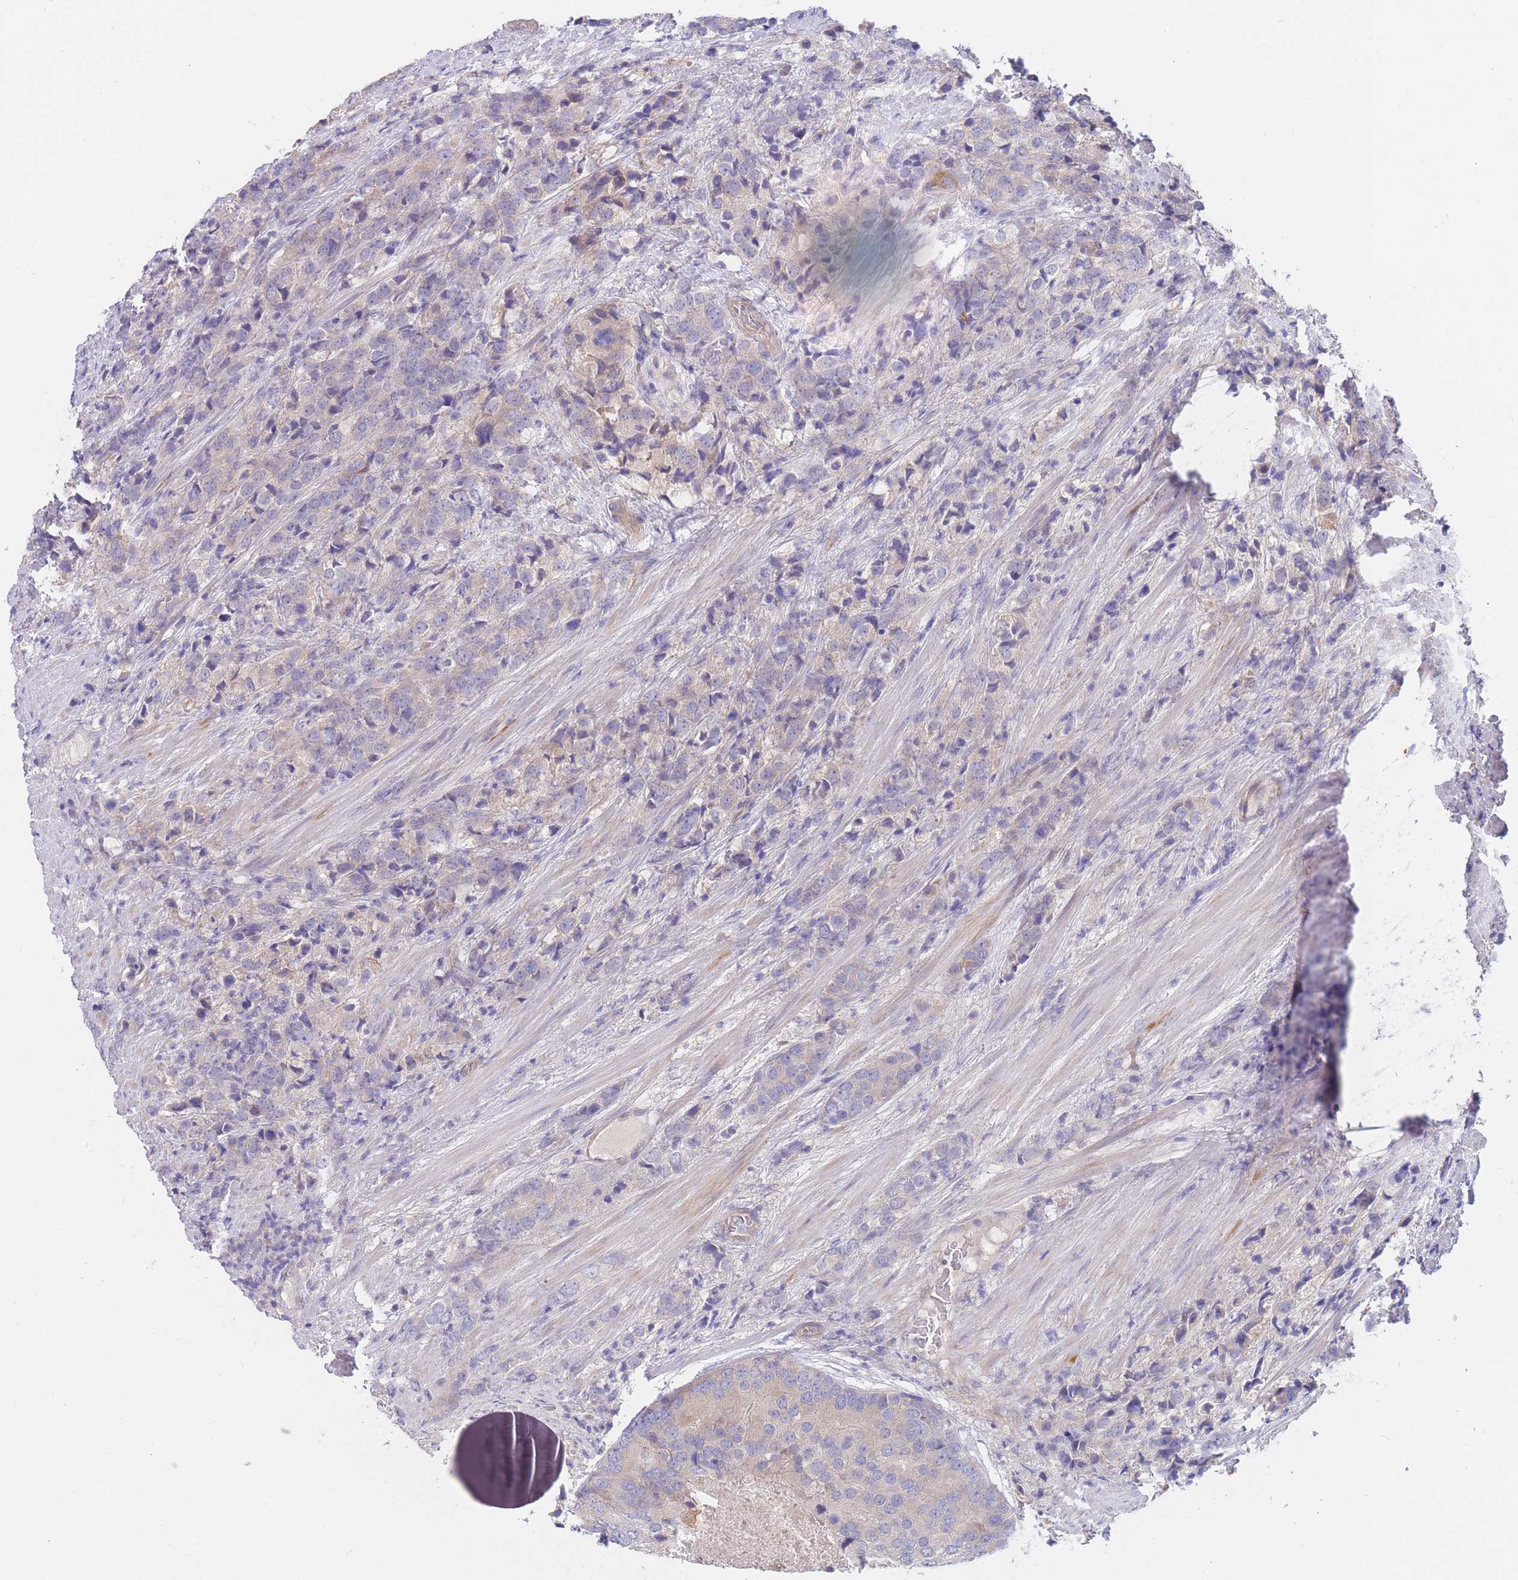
{"staining": {"intensity": "negative", "quantity": "none", "location": "none"}, "tissue": "prostate cancer", "cell_type": "Tumor cells", "image_type": "cancer", "snomed": [{"axis": "morphology", "description": "Adenocarcinoma, High grade"}, {"axis": "topography", "description": "Prostate"}], "caption": "Immunohistochemical staining of human prostate high-grade adenocarcinoma reveals no significant expression in tumor cells.", "gene": "ZNF281", "patient": {"sex": "male", "age": 62}}